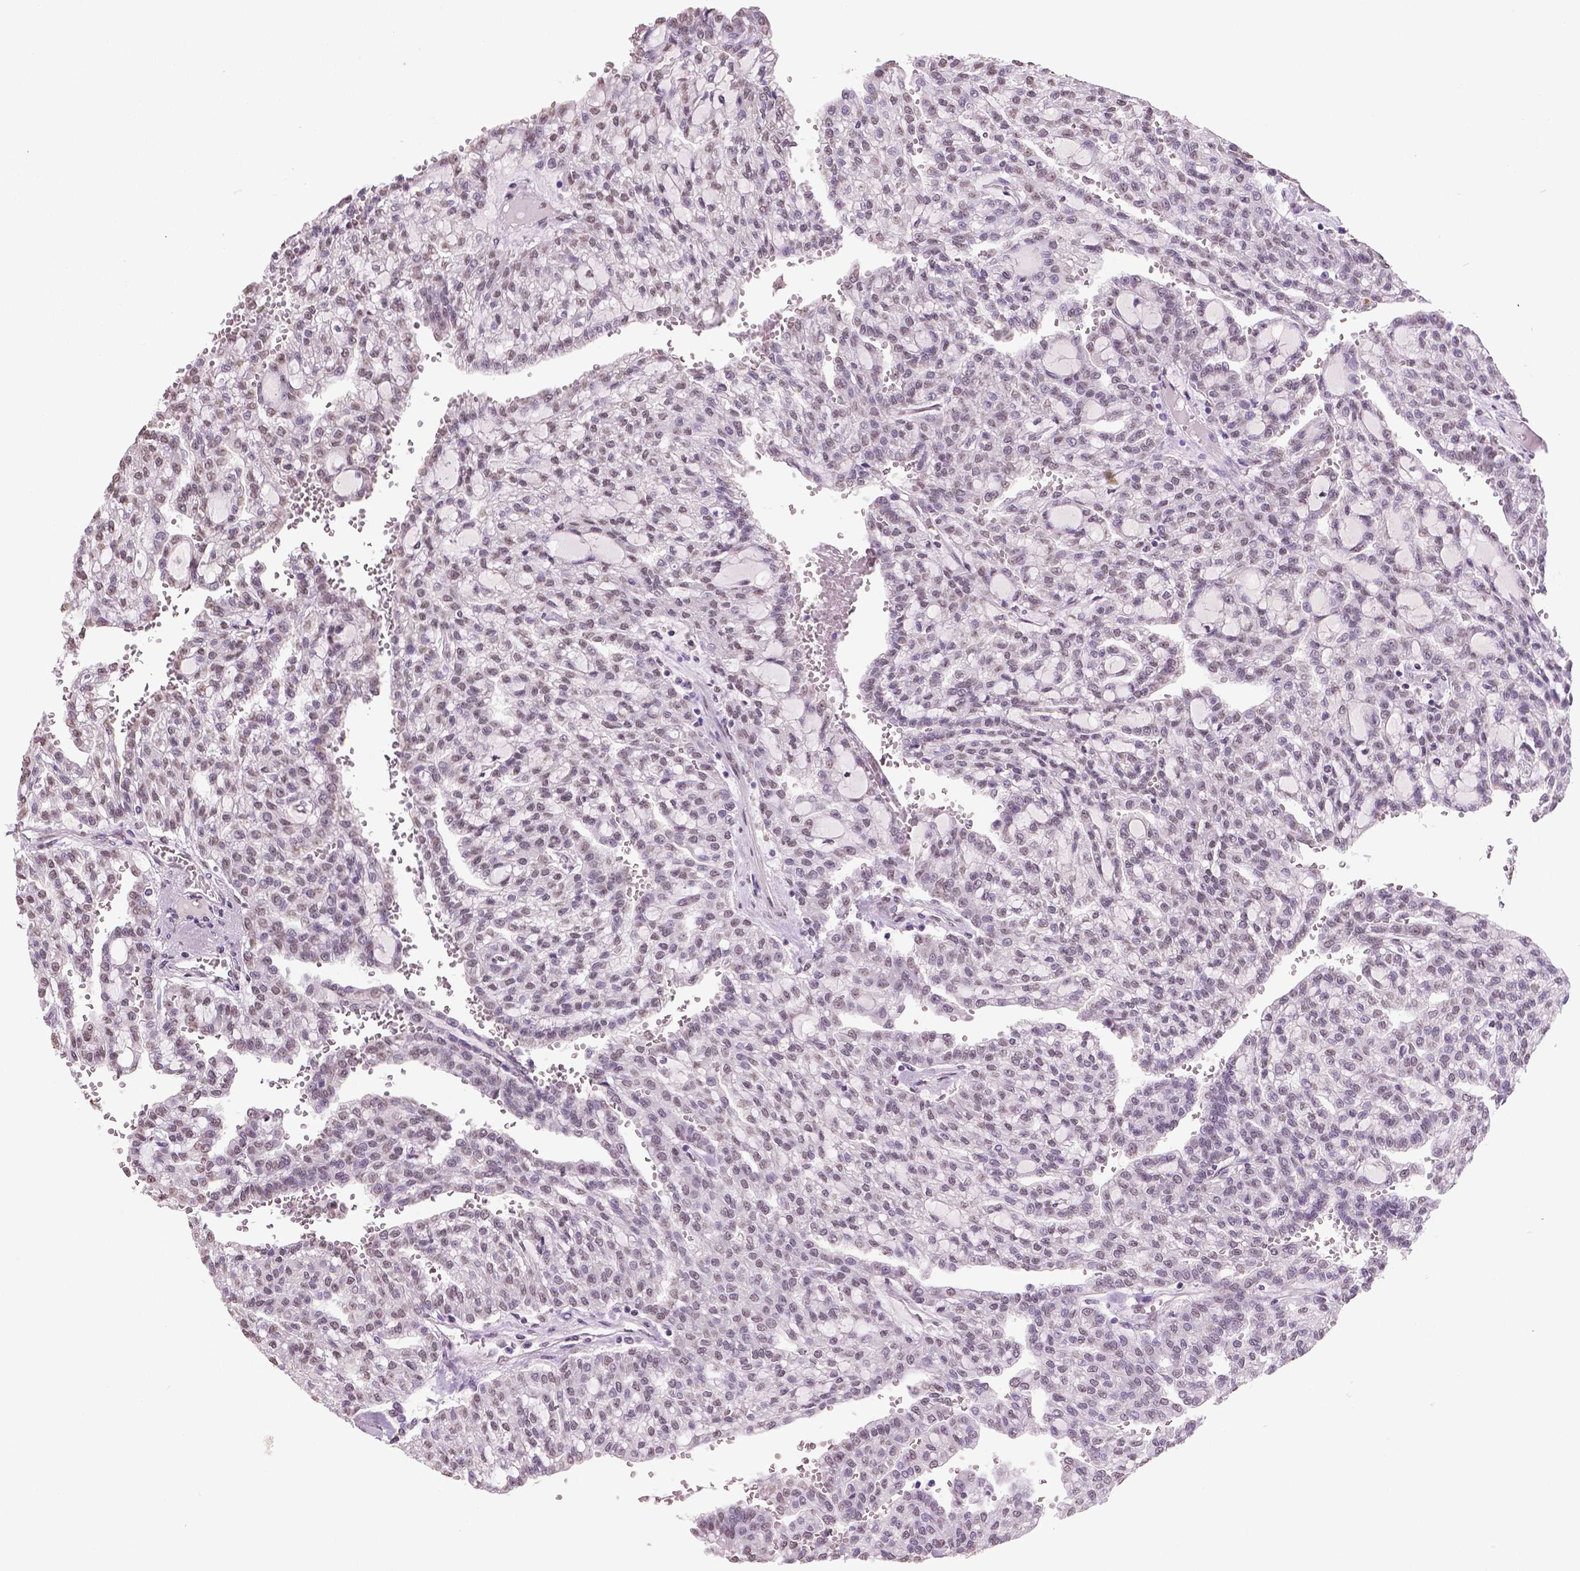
{"staining": {"intensity": "weak", "quantity": "<25%", "location": "nuclear"}, "tissue": "renal cancer", "cell_type": "Tumor cells", "image_type": "cancer", "snomed": [{"axis": "morphology", "description": "Adenocarcinoma, NOS"}, {"axis": "topography", "description": "Kidney"}], "caption": "There is no significant positivity in tumor cells of renal cancer (adenocarcinoma).", "gene": "IGF2BP1", "patient": {"sex": "male", "age": 63}}